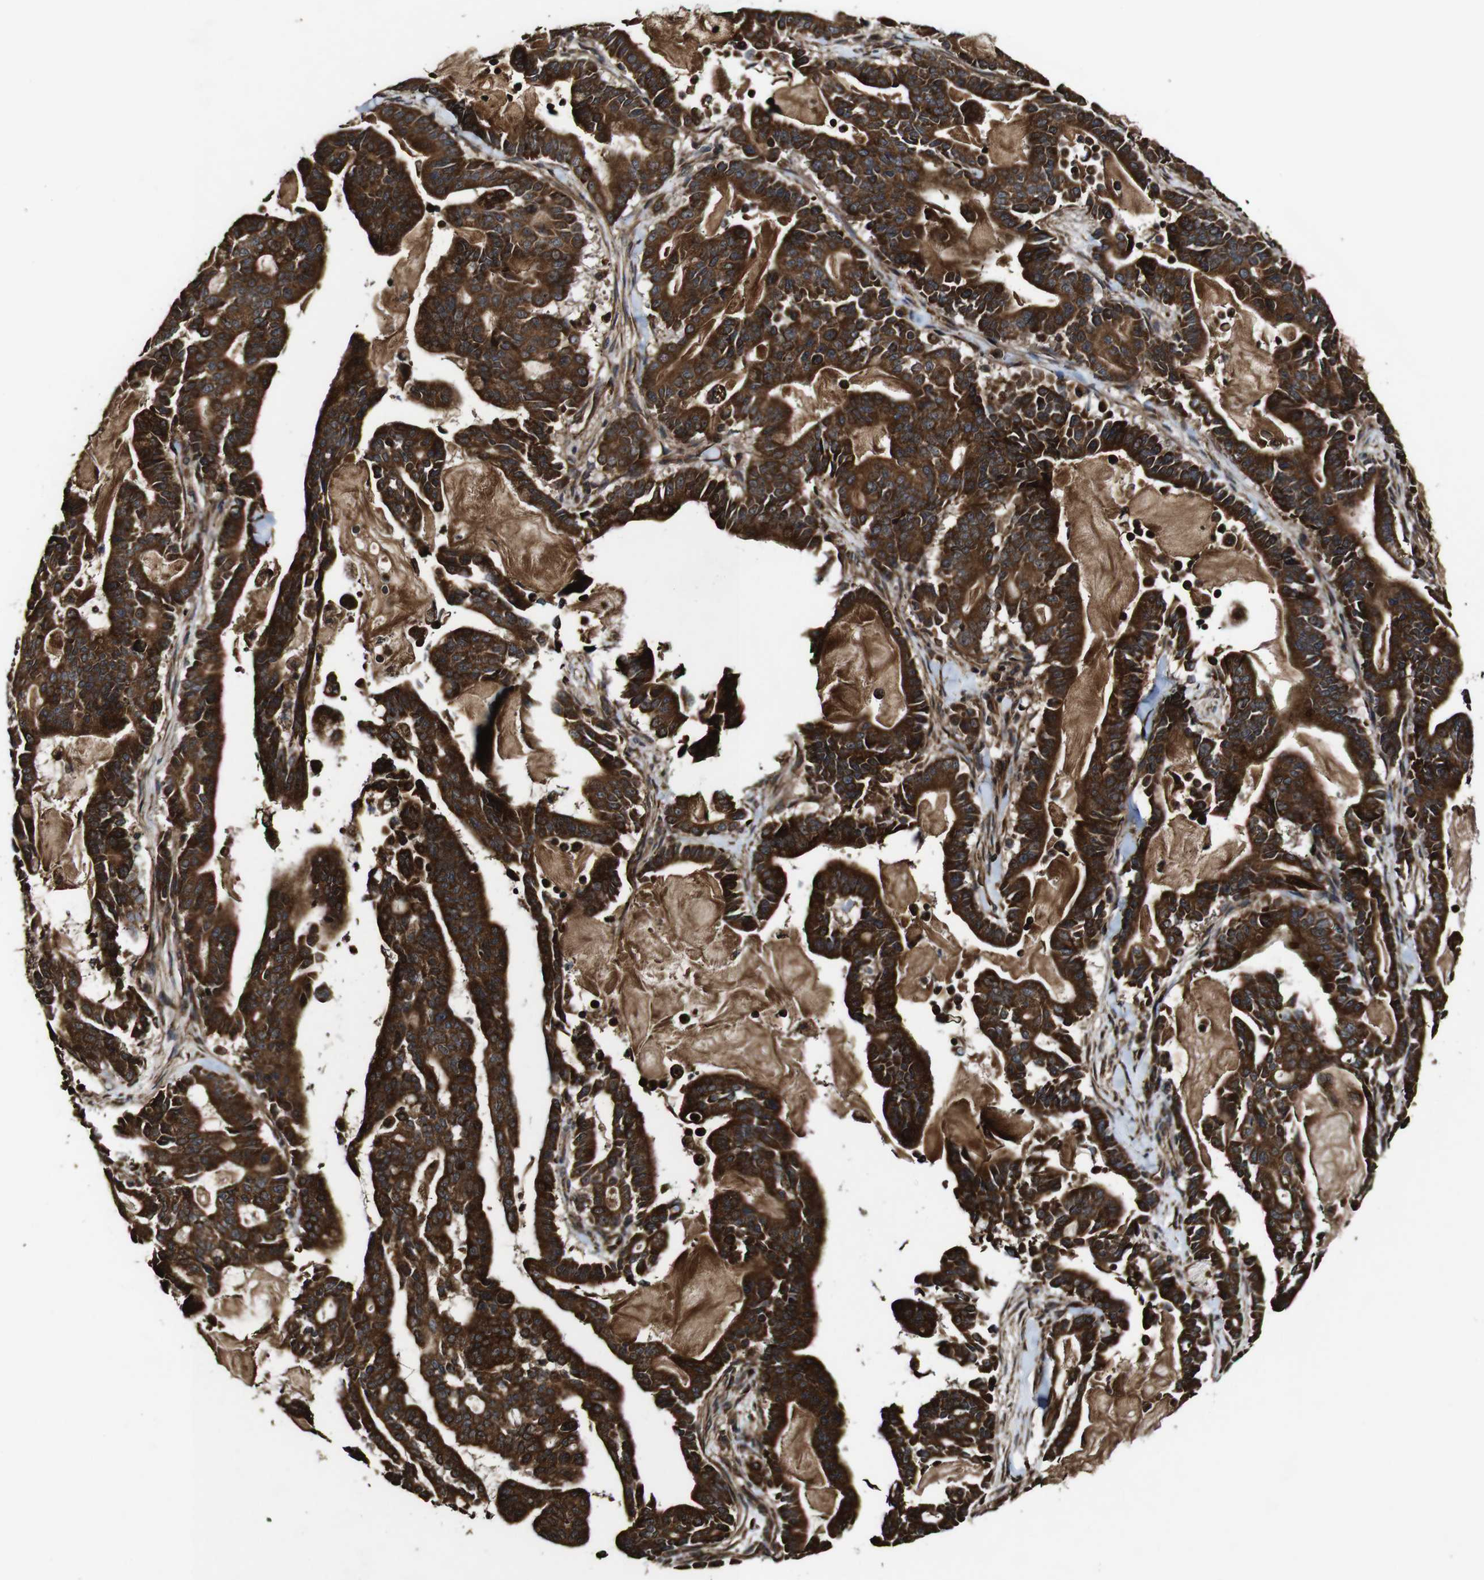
{"staining": {"intensity": "strong", "quantity": ">75%", "location": "cytoplasmic/membranous"}, "tissue": "pancreatic cancer", "cell_type": "Tumor cells", "image_type": "cancer", "snomed": [{"axis": "morphology", "description": "Adenocarcinoma, NOS"}, {"axis": "topography", "description": "Pancreas"}], "caption": "High-power microscopy captured an immunohistochemistry image of pancreatic cancer, revealing strong cytoplasmic/membranous expression in about >75% of tumor cells. (DAB (3,3'-diaminobenzidine) = brown stain, brightfield microscopy at high magnification).", "gene": "BTN3A3", "patient": {"sex": "male", "age": 63}}